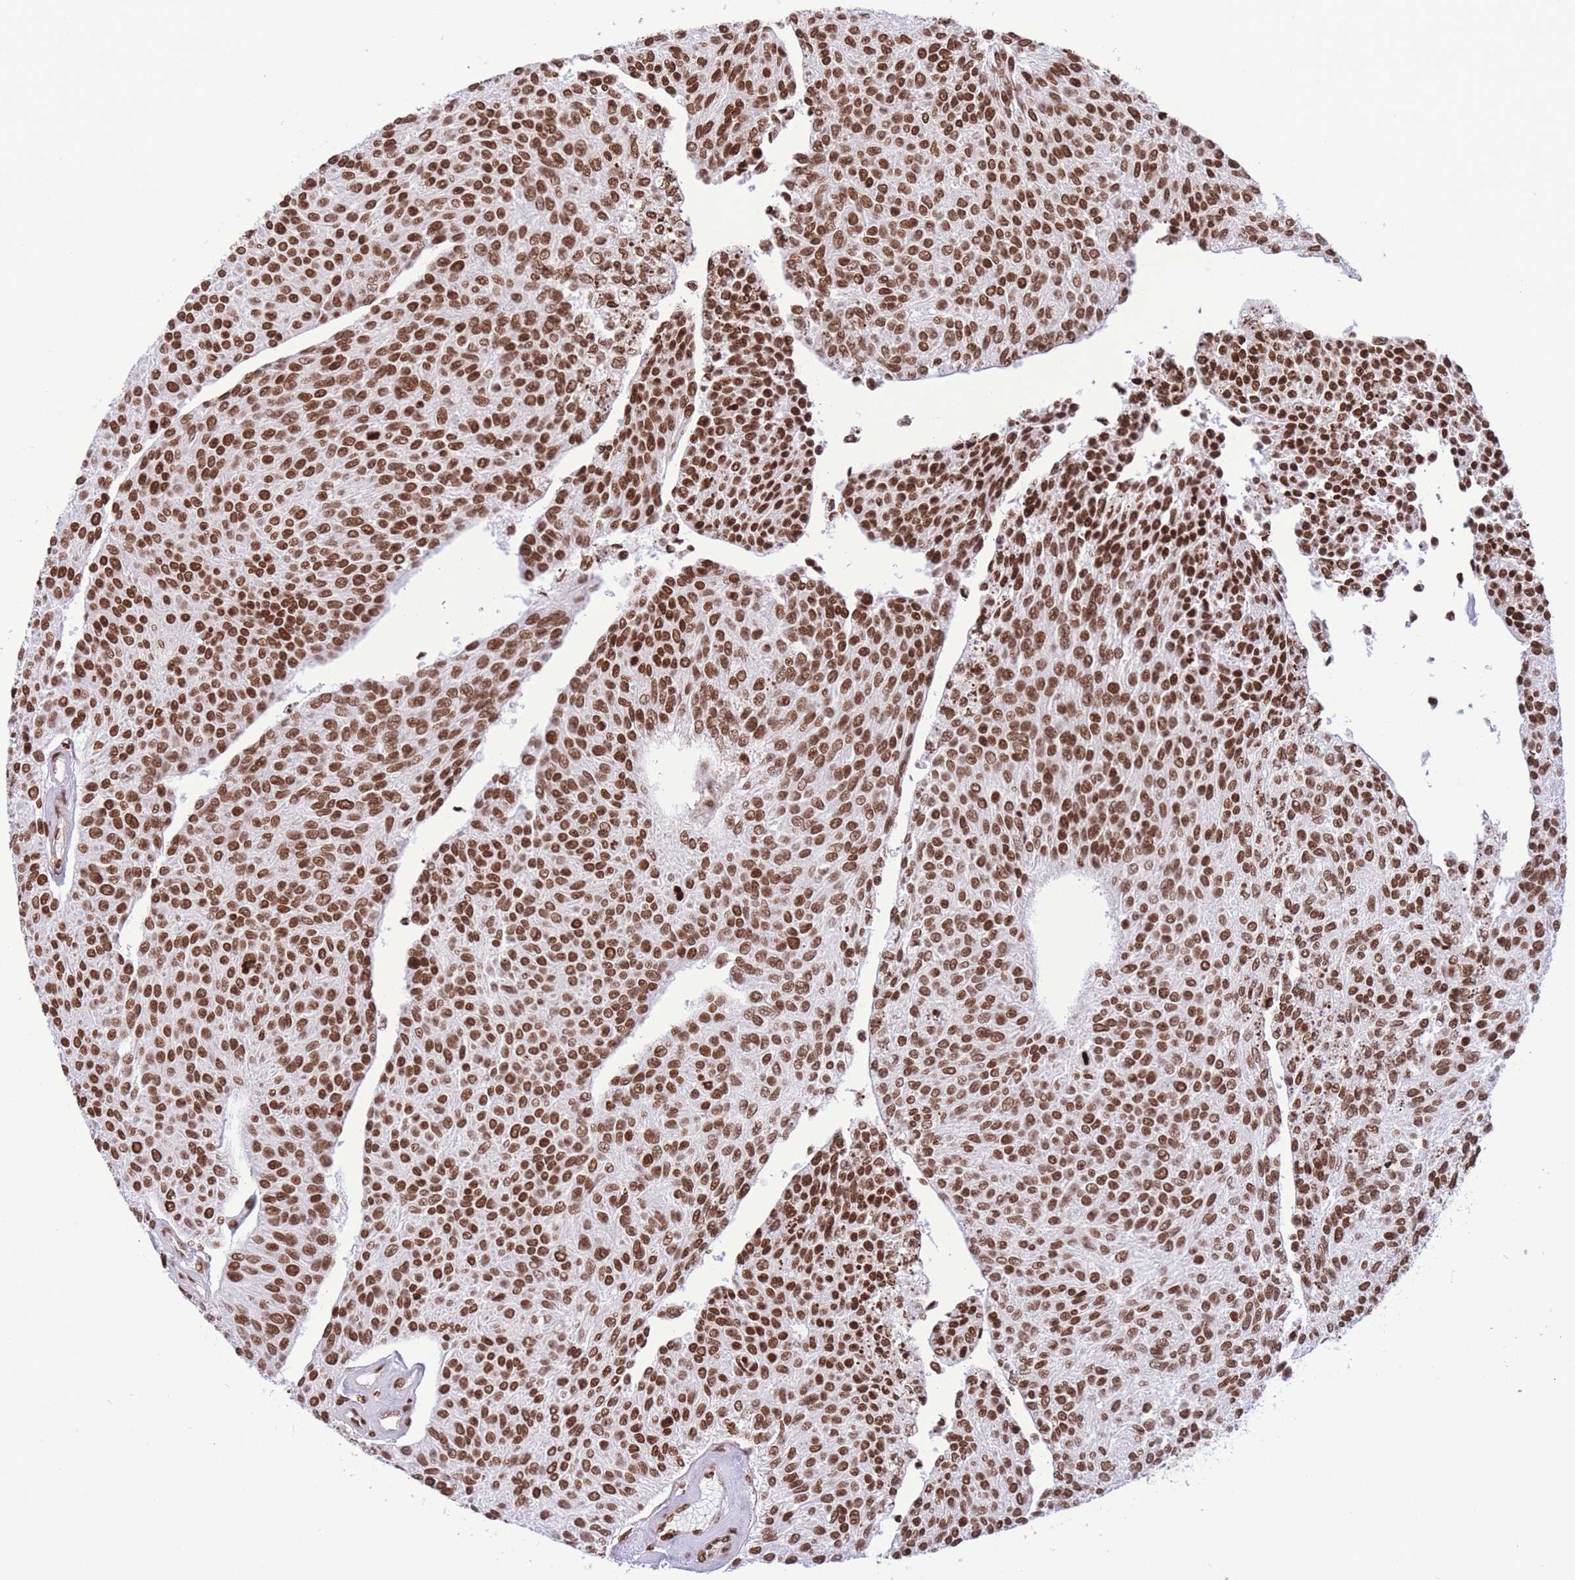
{"staining": {"intensity": "strong", "quantity": ">75%", "location": "nuclear"}, "tissue": "urothelial cancer", "cell_type": "Tumor cells", "image_type": "cancer", "snomed": [{"axis": "morphology", "description": "Urothelial carcinoma, NOS"}, {"axis": "topography", "description": "Urinary bladder"}], "caption": "This micrograph shows IHC staining of urothelial cancer, with high strong nuclear positivity in approximately >75% of tumor cells.", "gene": "H2BC11", "patient": {"sex": "male", "age": 55}}